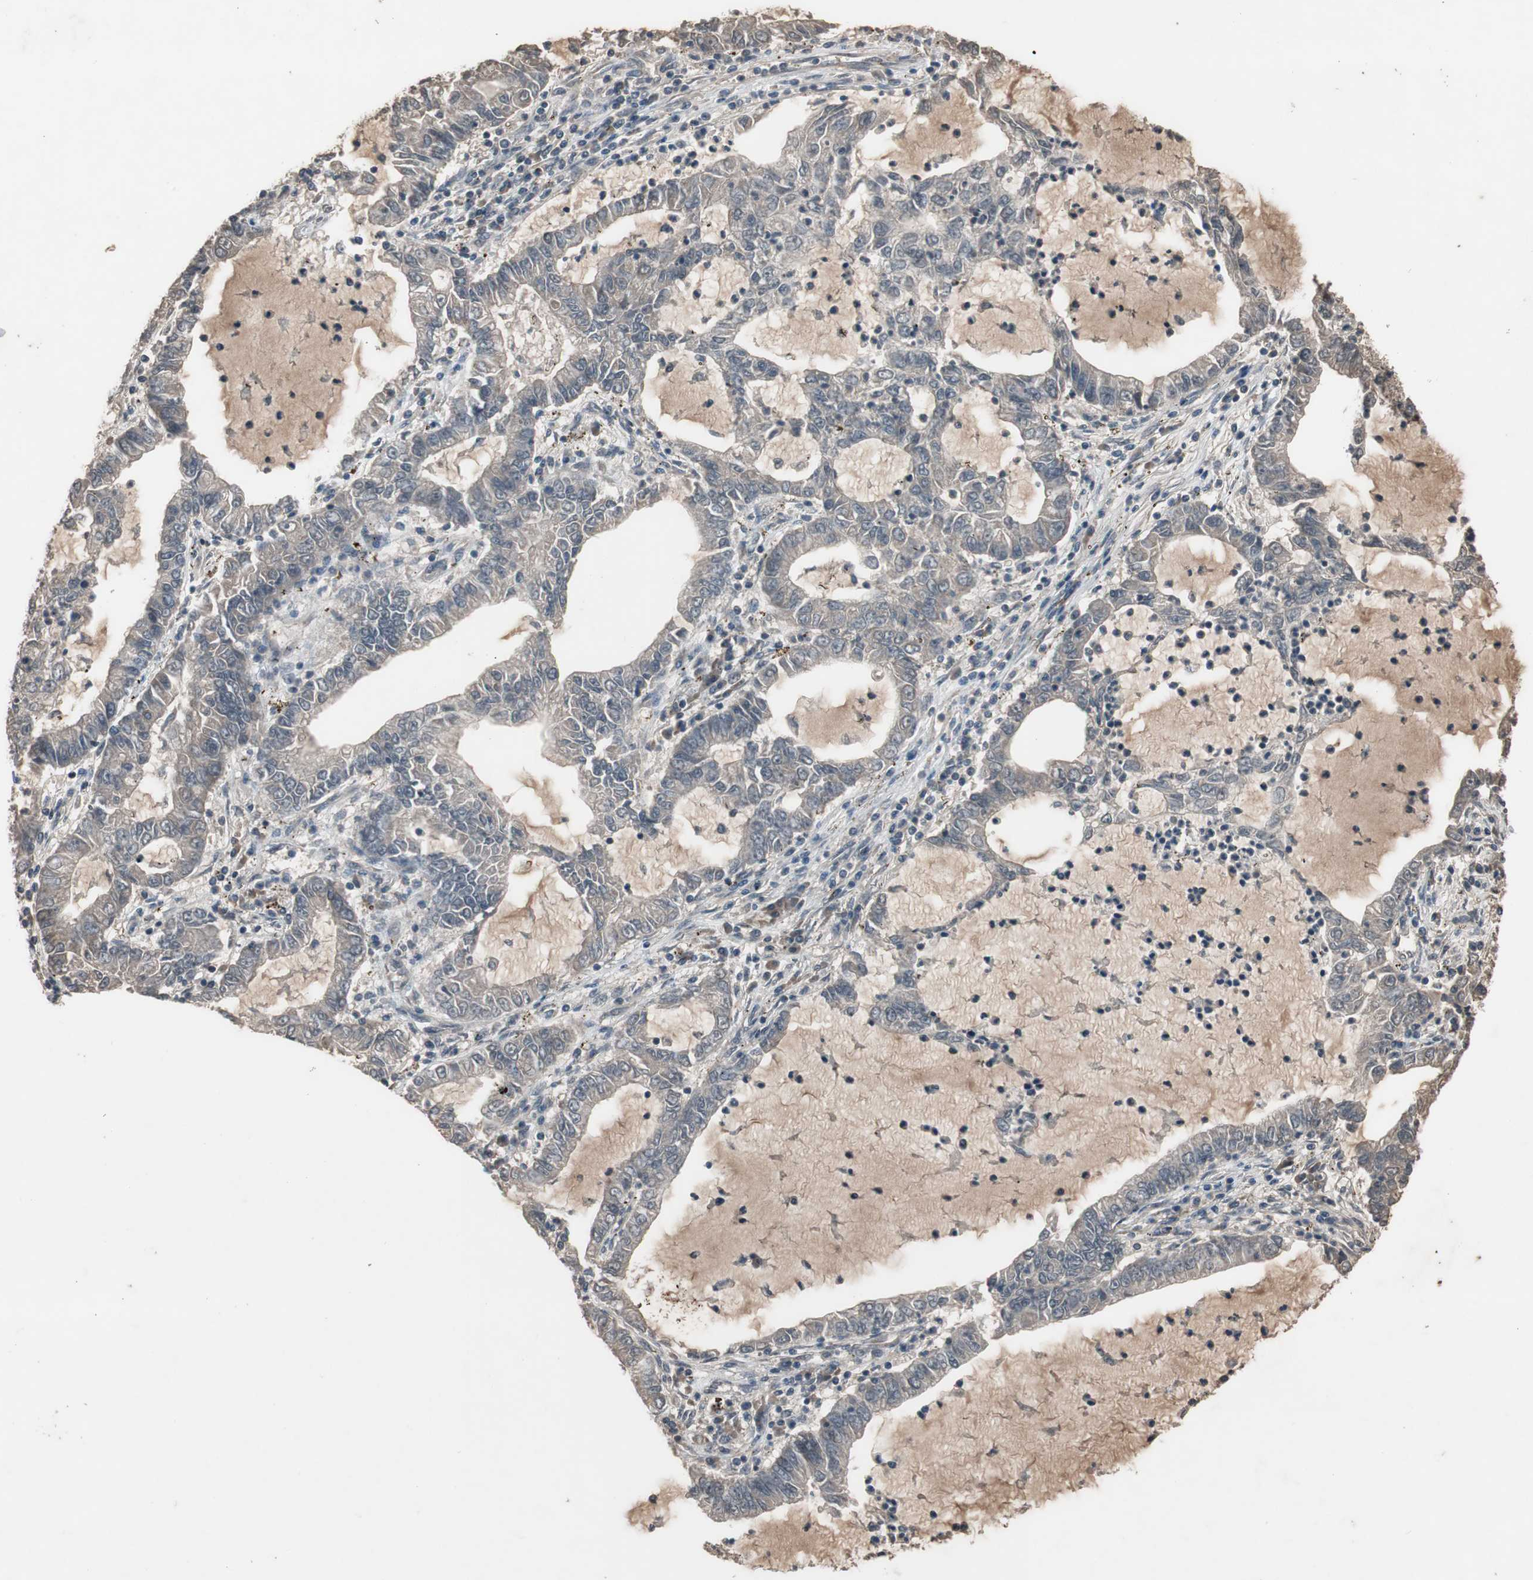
{"staining": {"intensity": "weak", "quantity": ">75%", "location": "cytoplasmic/membranous"}, "tissue": "lung cancer", "cell_type": "Tumor cells", "image_type": "cancer", "snomed": [{"axis": "morphology", "description": "Adenocarcinoma, NOS"}, {"axis": "topography", "description": "Lung"}], "caption": "Protein analysis of lung cancer tissue exhibits weak cytoplasmic/membranous expression in about >75% of tumor cells. (brown staining indicates protein expression, while blue staining denotes nuclei).", "gene": "NSF", "patient": {"sex": "female", "age": 51}}